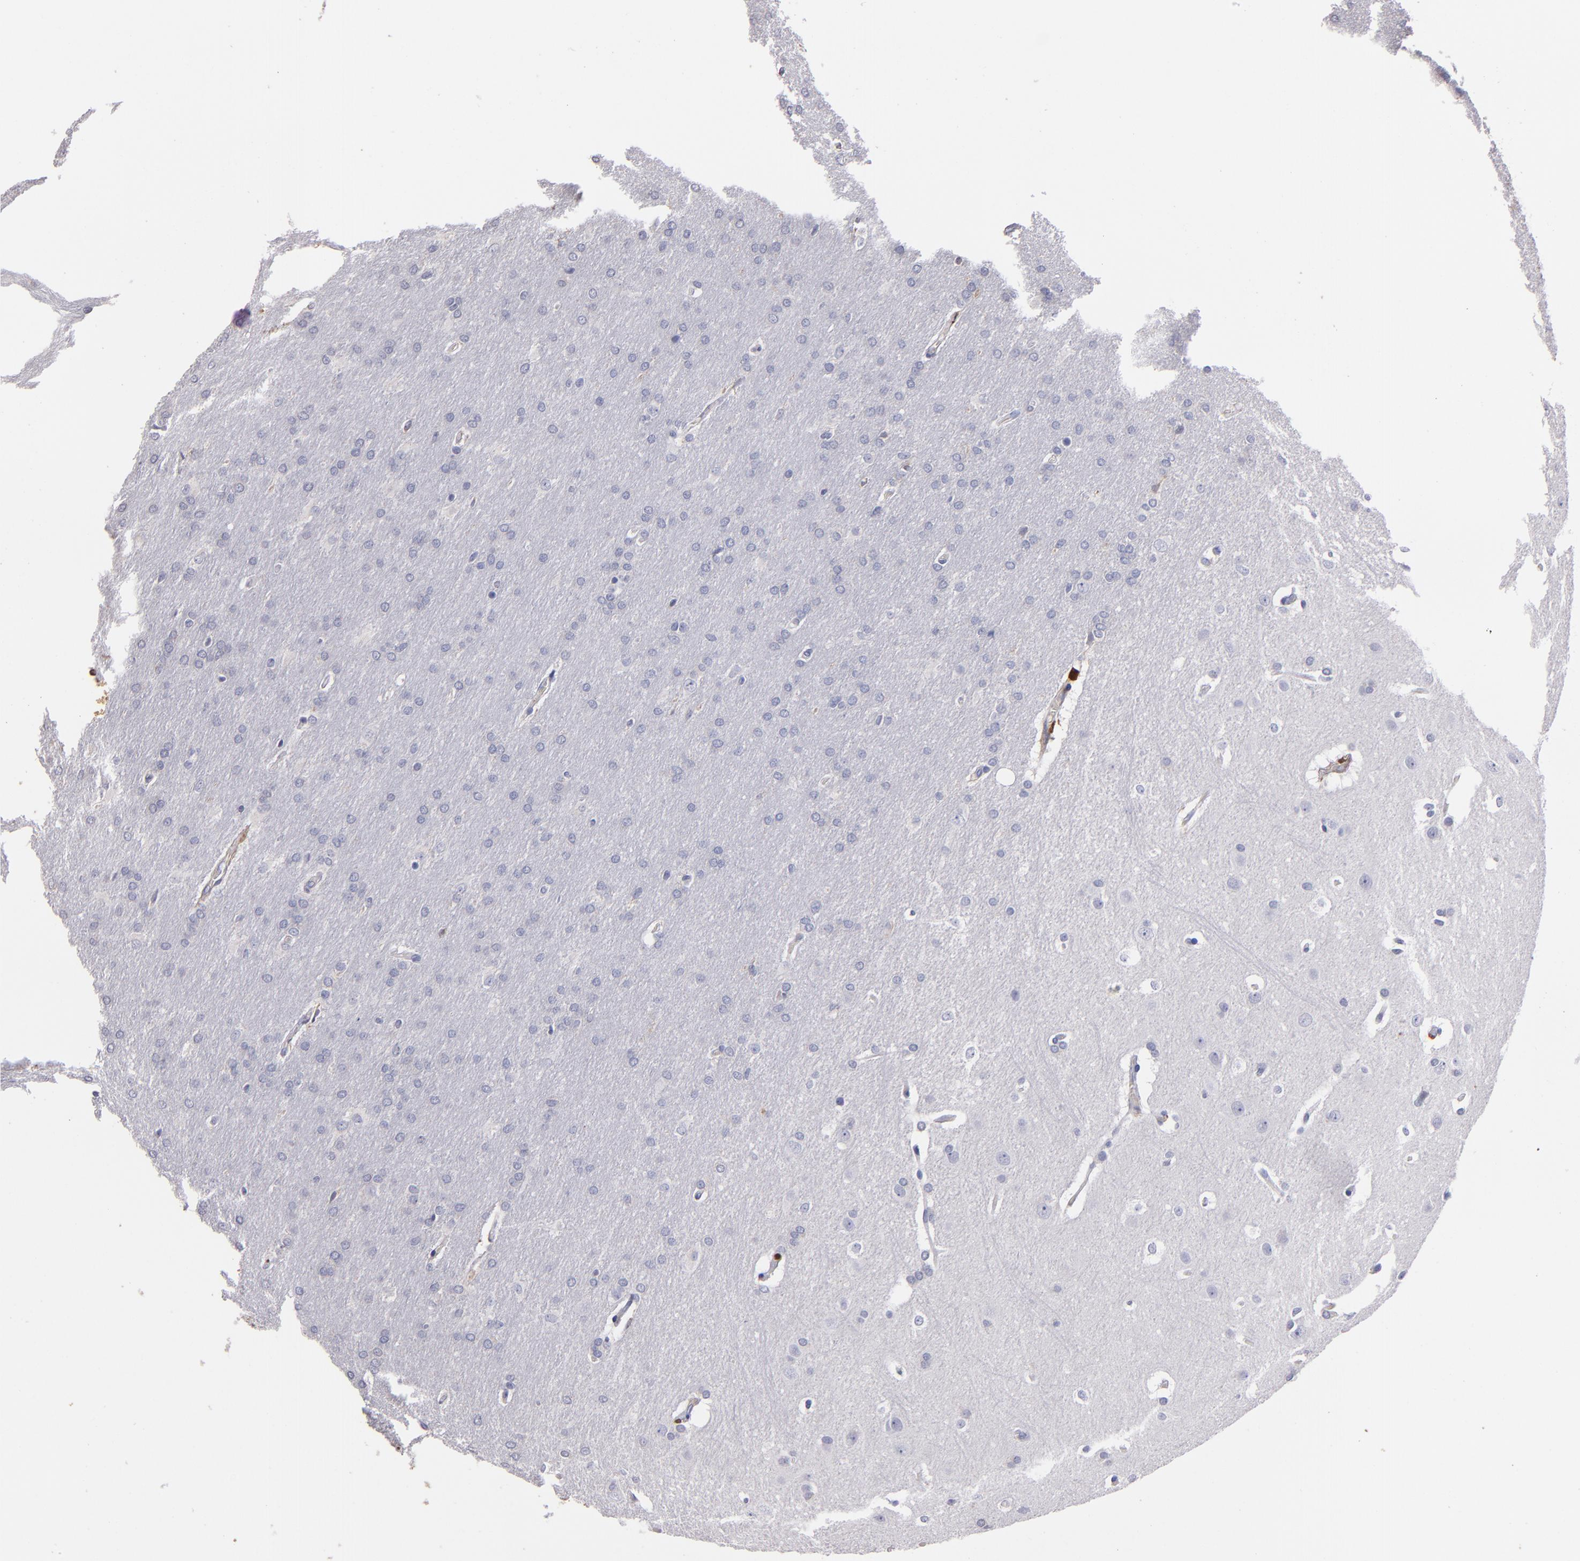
{"staining": {"intensity": "negative", "quantity": "none", "location": "none"}, "tissue": "glioma", "cell_type": "Tumor cells", "image_type": "cancer", "snomed": [{"axis": "morphology", "description": "Glioma, malignant, Low grade"}, {"axis": "topography", "description": "Brain"}], "caption": "Immunohistochemical staining of human glioma exhibits no significant positivity in tumor cells.", "gene": "S100A4", "patient": {"sex": "female", "age": 32}}